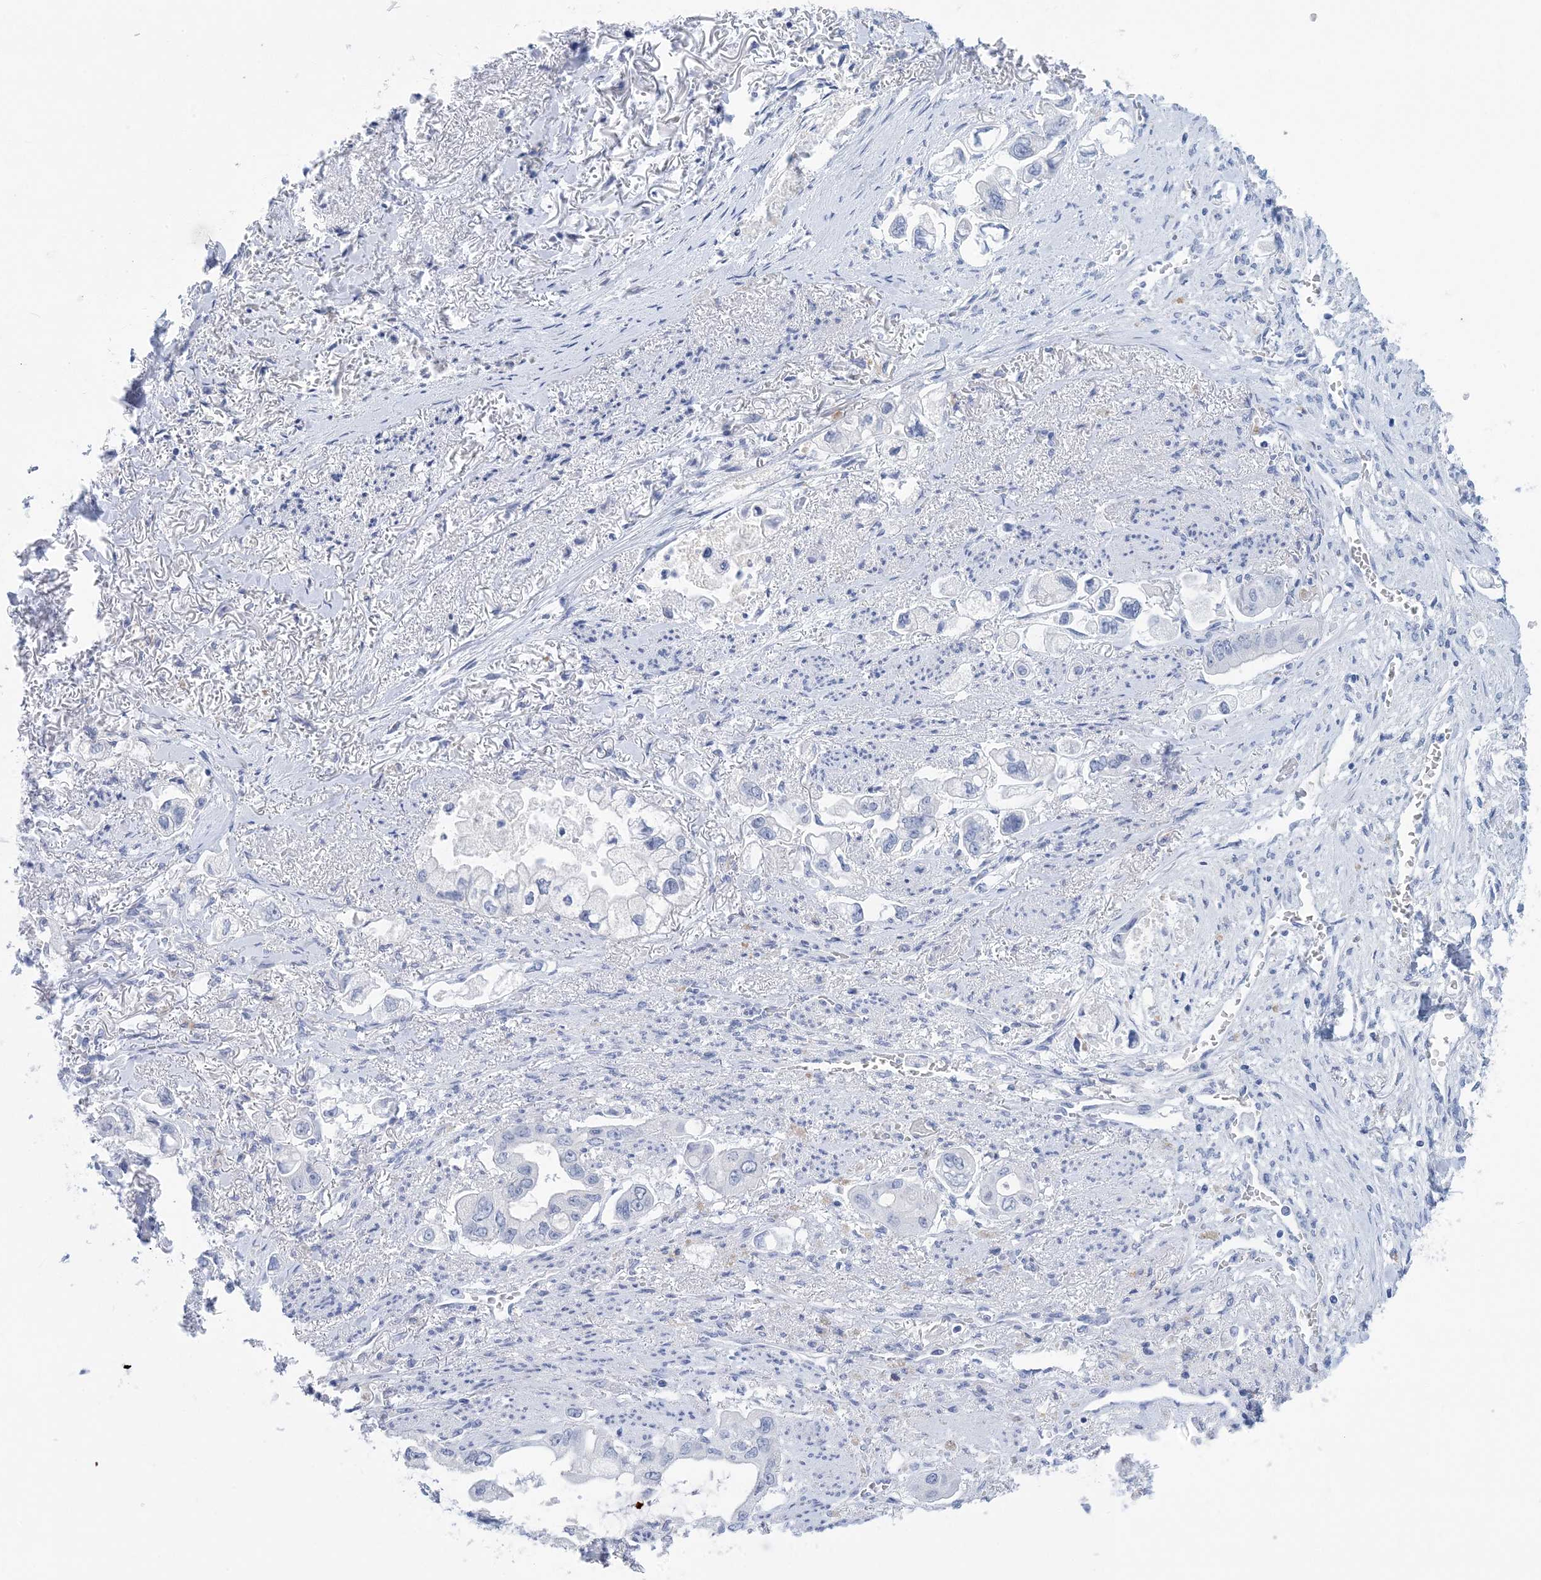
{"staining": {"intensity": "negative", "quantity": "none", "location": "none"}, "tissue": "stomach cancer", "cell_type": "Tumor cells", "image_type": "cancer", "snomed": [{"axis": "morphology", "description": "Adenocarcinoma, NOS"}, {"axis": "topography", "description": "Stomach"}], "caption": "Protein analysis of stomach cancer displays no significant staining in tumor cells.", "gene": "SH3YL1", "patient": {"sex": "male", "age": 62}}